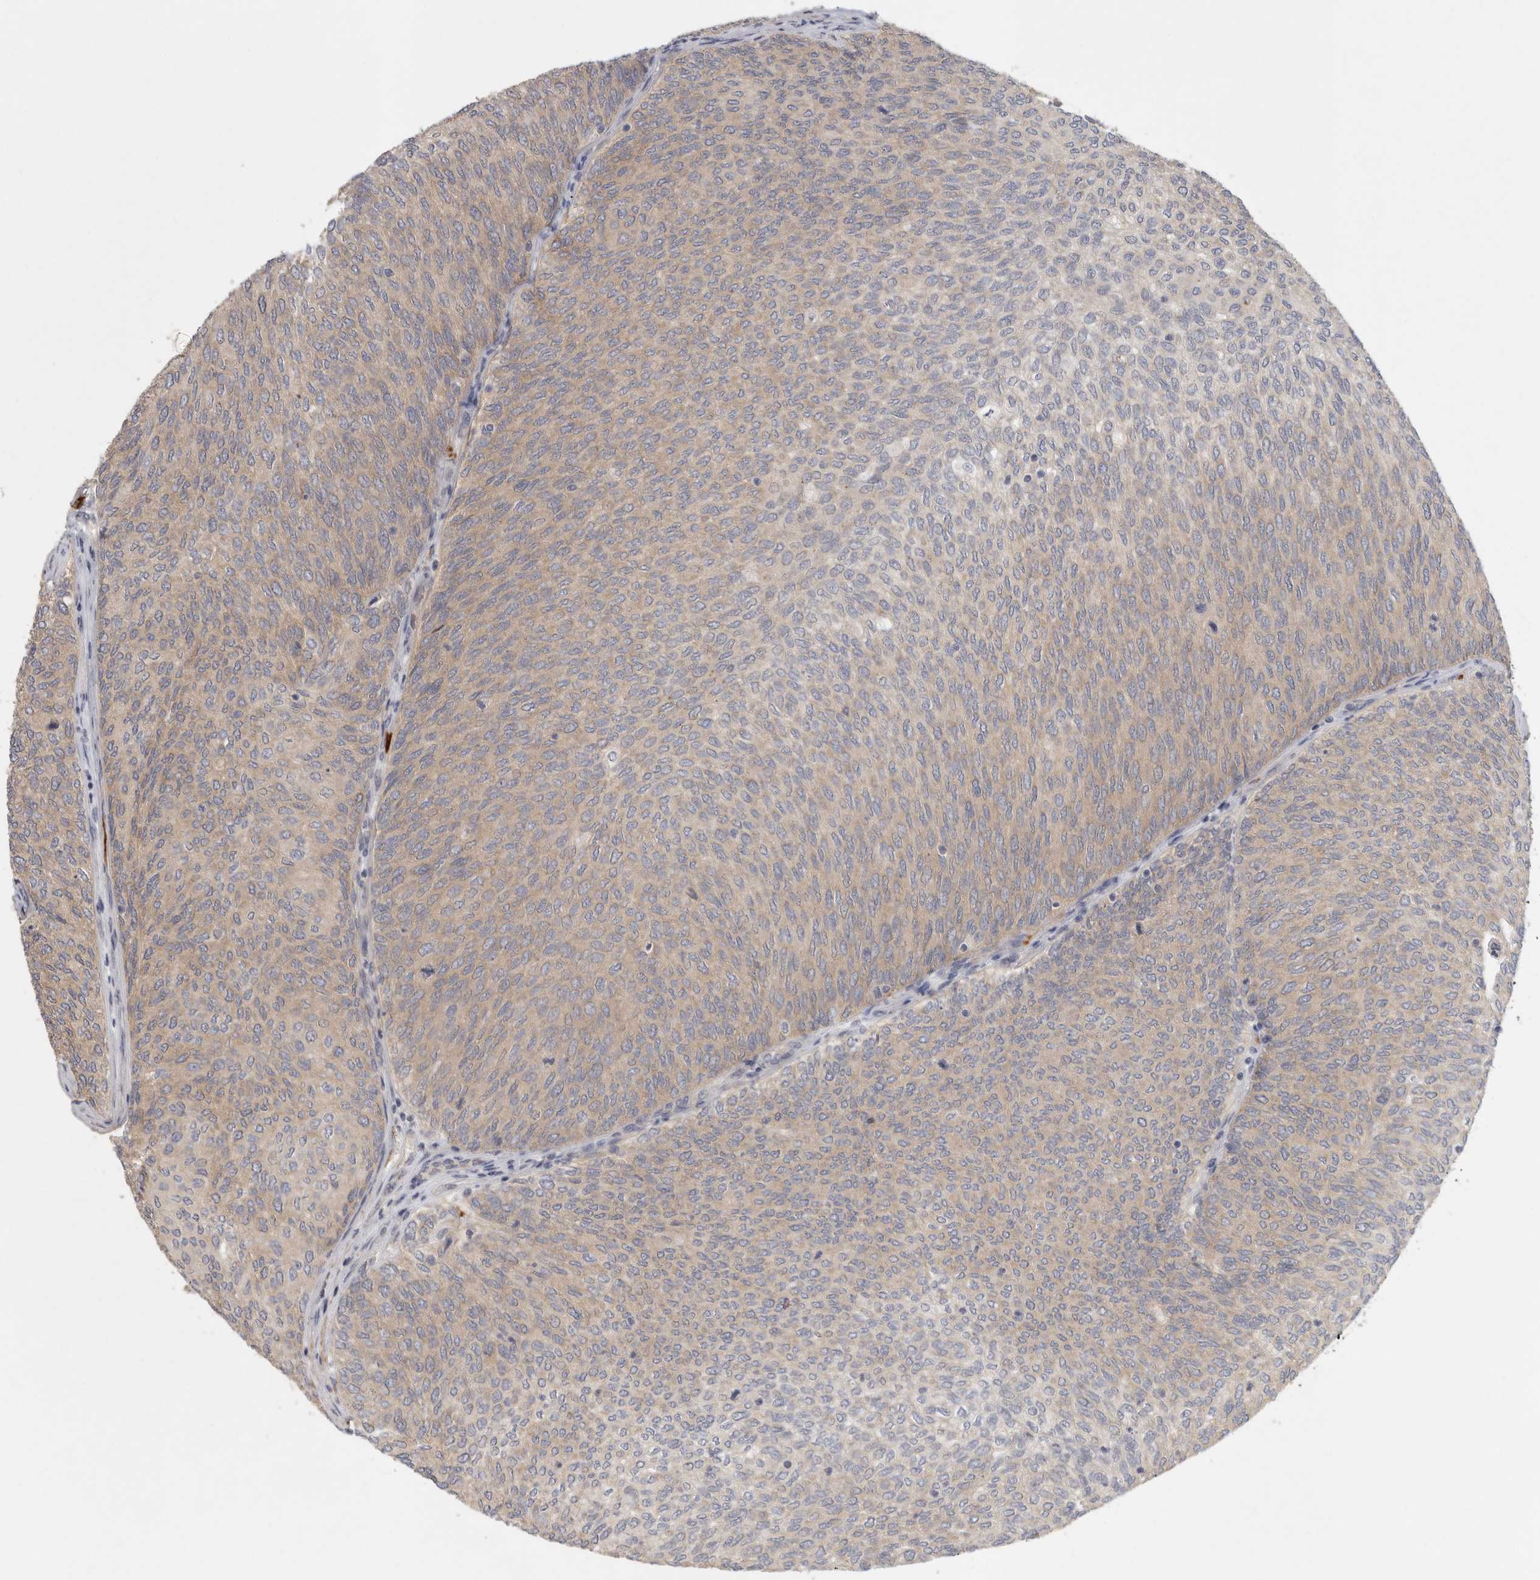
{"staining": {"intensity": "moderate", "quantity": "25%-75%", "location": "cytoplasmic/membranous"}, "tissue": "urothelial cancer", "cell_type": "Tumor cells", "image_type": "cancer", "snomed": [{"axis": "morphology", "description": "Urothelial carcinoma, Low grade"}, {"axis": "topography", "description": "Urinary bladder"}], "caption": "Immunohistochemical staining of low-grade urothelial carcinoma reveals medium levels of moderate cytoplasmic/membranous positivity in approximately 25%-75% of tumor cells. (Stains: DAB in brown, nuclei in blue, Microscopy: brightfield microscopy at high magnification).", "gene": "CFAP298", "patient": {"sex": "female", "age": 79}}